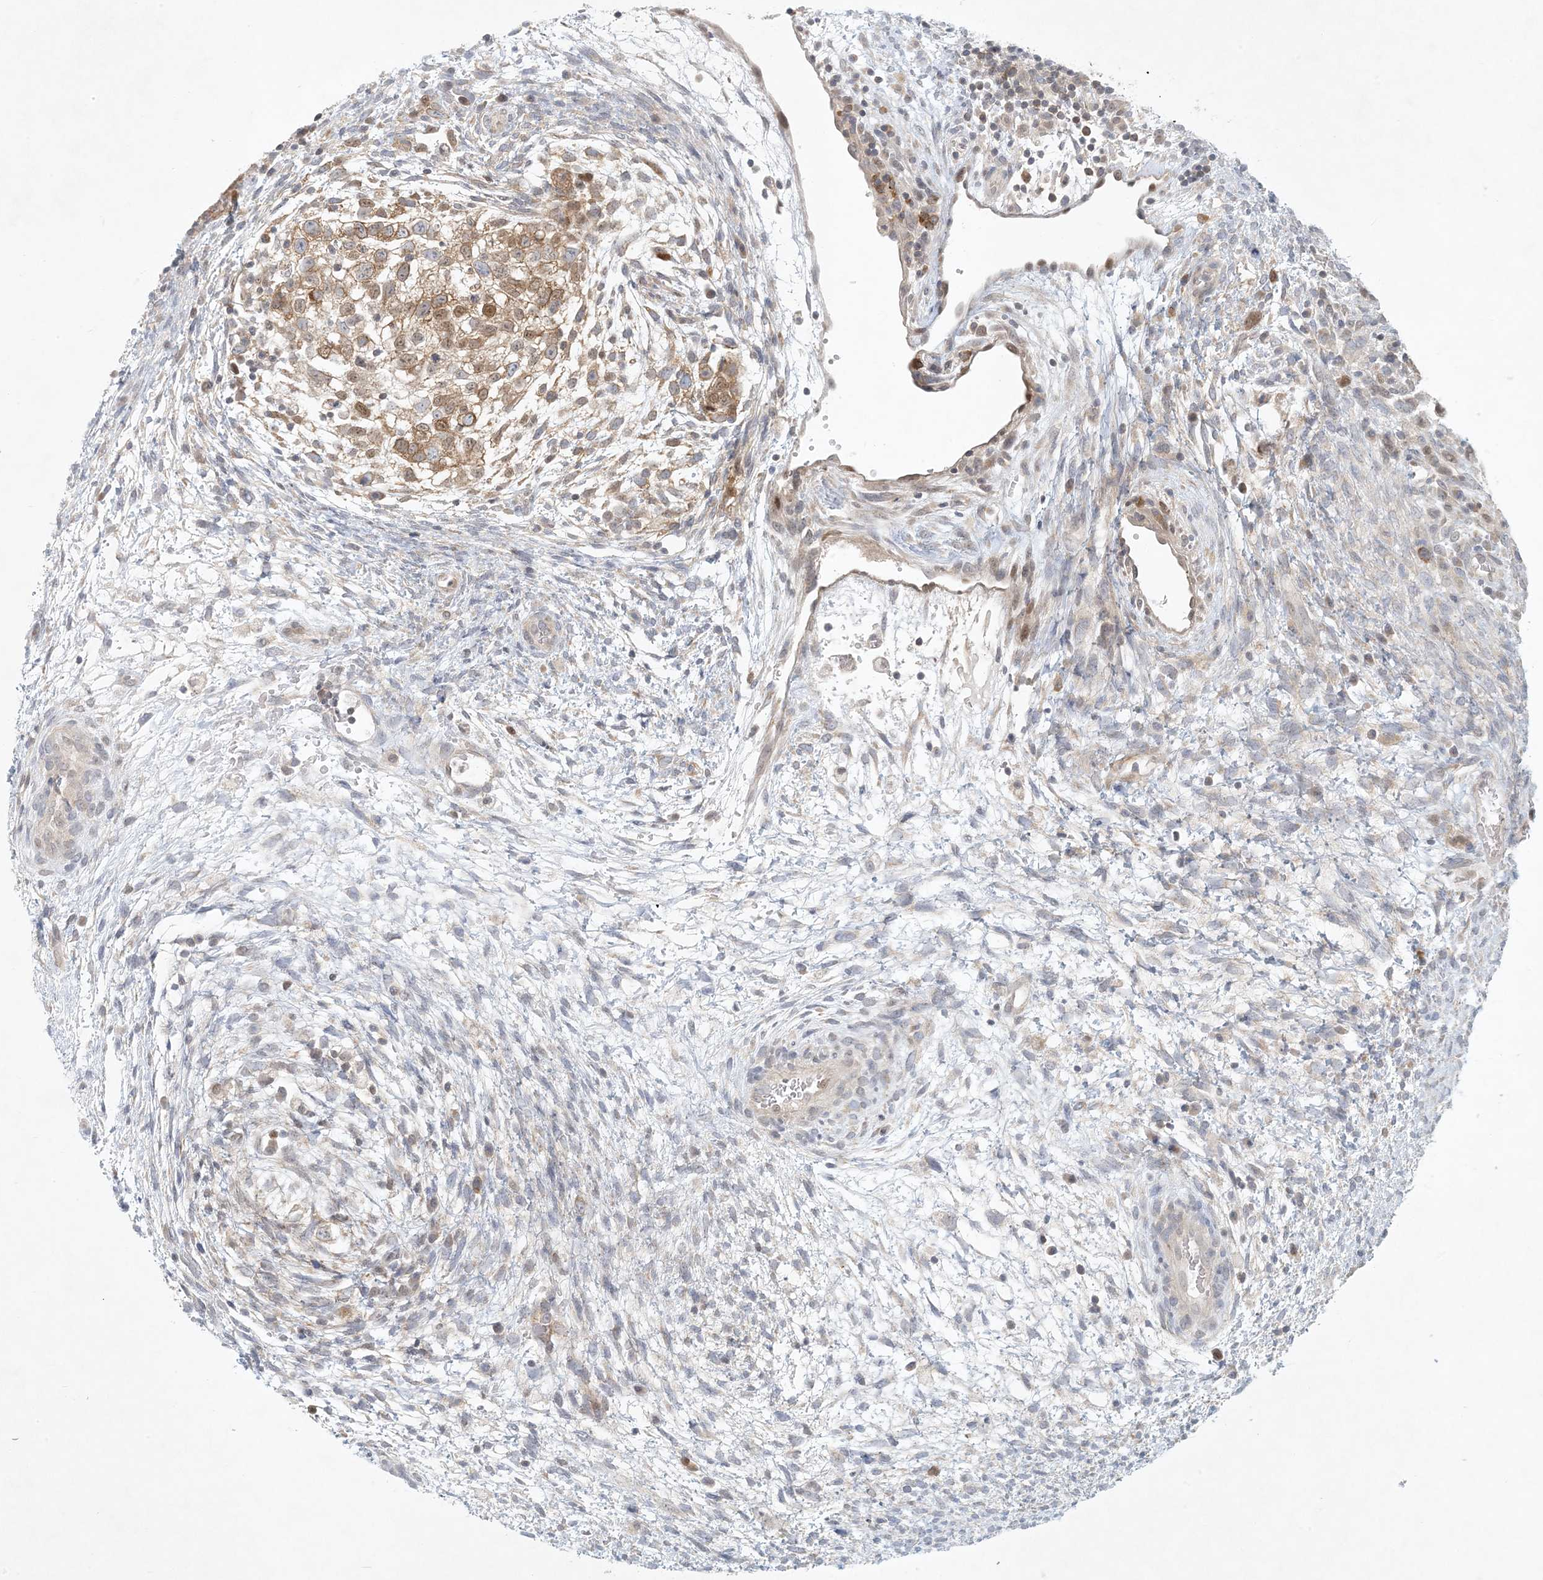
{"staining": {"intensity": "moderate", "quantity": "25%-75%", "location": "cytoplasmic/membranous,nuclear"}, "tissue": "testis cancer", "cell_type": "Tumor cells", "image_type": "cancer", "snomed": [{"axis": "morphology", "description": "Carcinoma, Embryonal, NOS"}, {"axis": "topography", "description": "Testis"}], "caption": "An image of human testis embryonal carcinoma stained for a protein shows moderate cytoplasmic/membranous and nuclear brown staining in tumor cells.", "gene": "OBI1", "patient": {"sex": "male", "age": 37}}